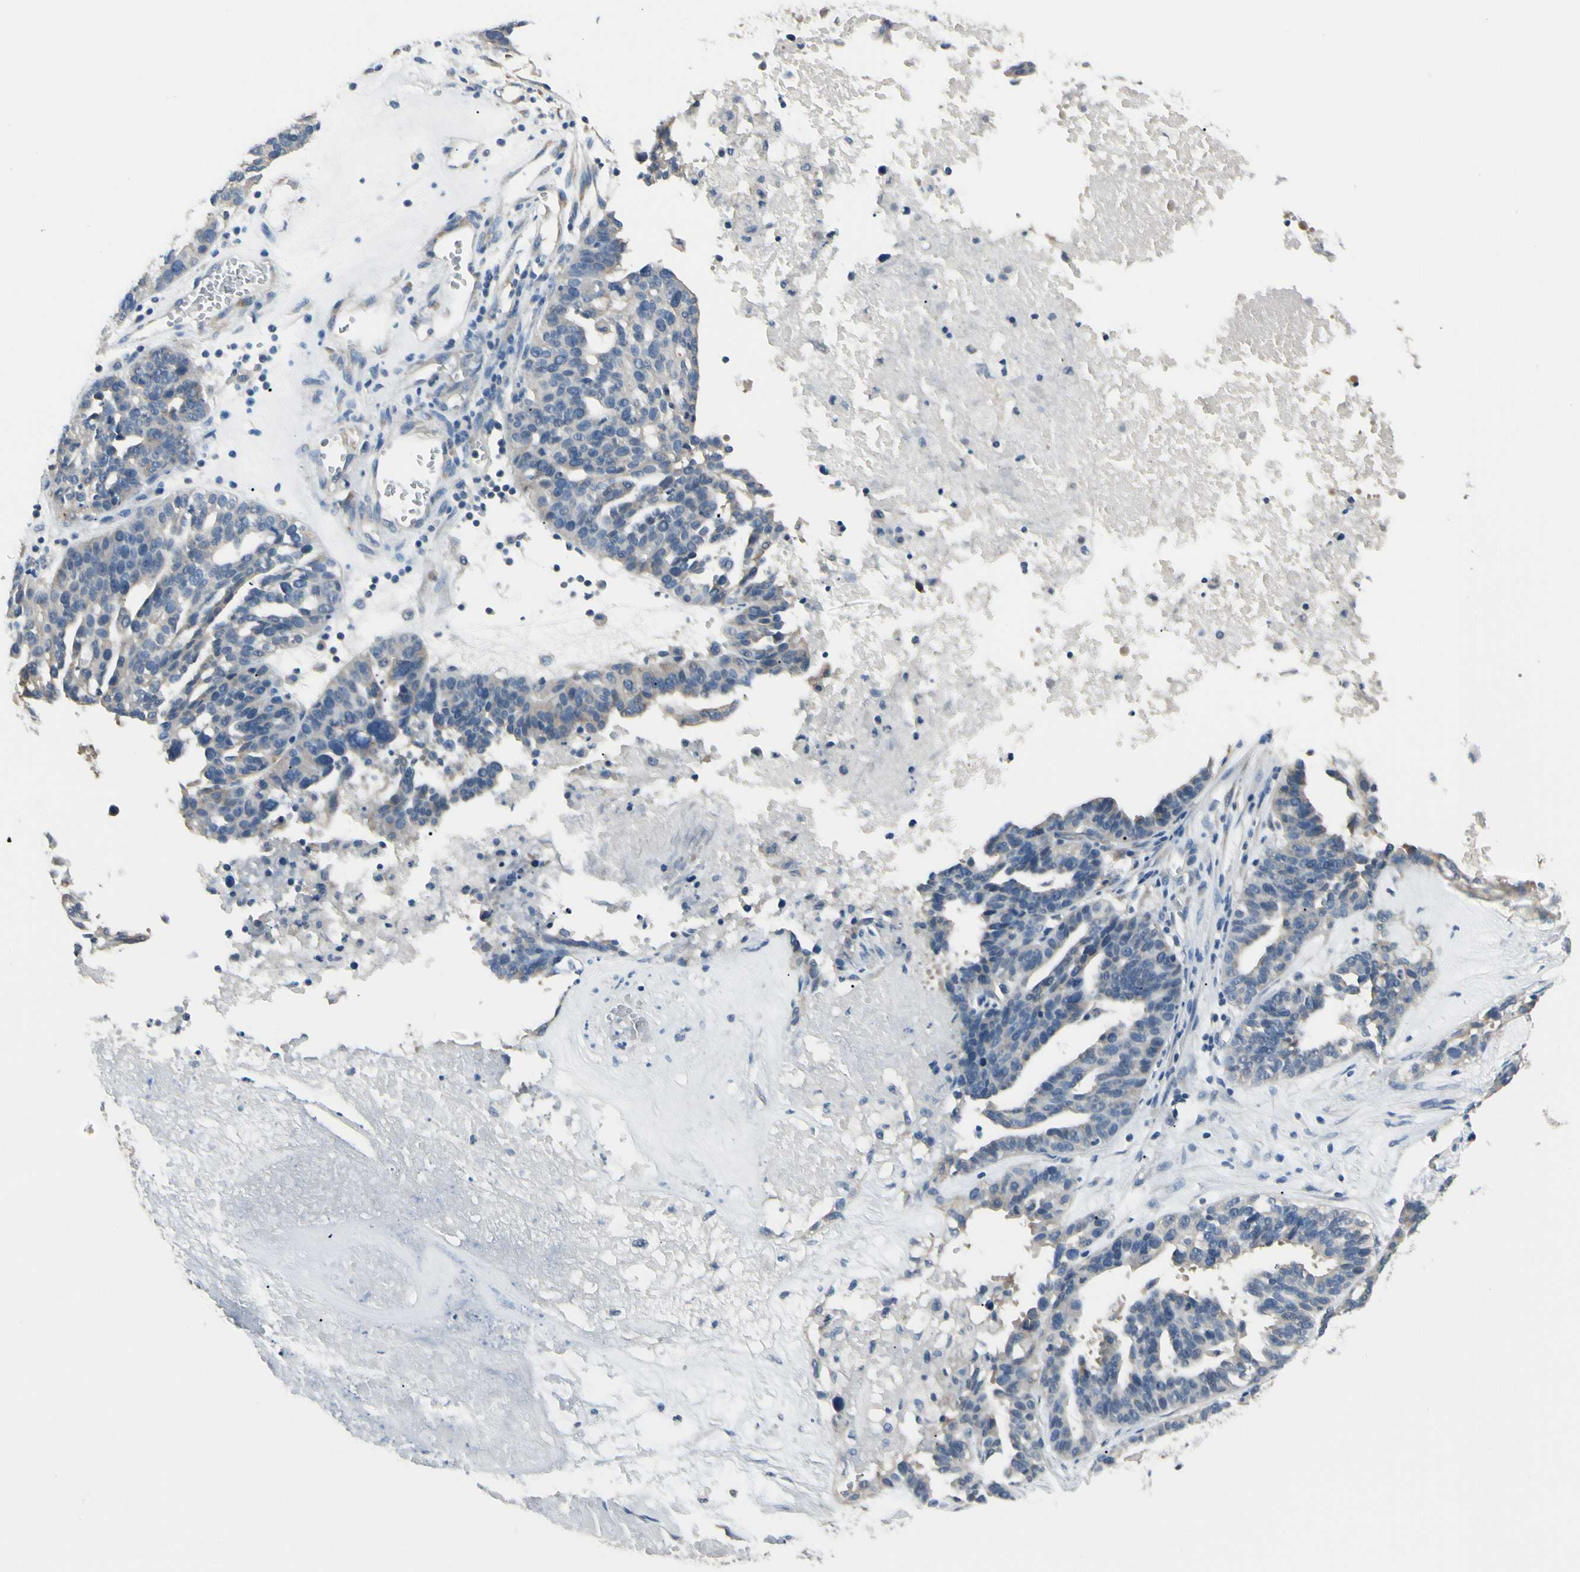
{"staining": {"intensity": "weak", "quantity": "<25%", "location": "cytoplasmic/membranous"}, "tissue": "ovarian cancer", "cell_type": "Tumor cells", "image_type": "cancer", "snomed": [{"axis": "morphology", "description": "Cystadenocarcinoma, serous, NOS"}, {"axis": "topography", "description": "Ovary"}], "caption": "The photomicrograph exhibits no staining of tumor cells in ovarian serous cystadenocarcinoma. (Stains: DAB immunohistochemistry (IHC) with hematoxylin counter stain, Microscopy: brightfield microscopy at high magnification).", "gene": "DUSP12", "patient": {"sex": "female", "age": 59}}